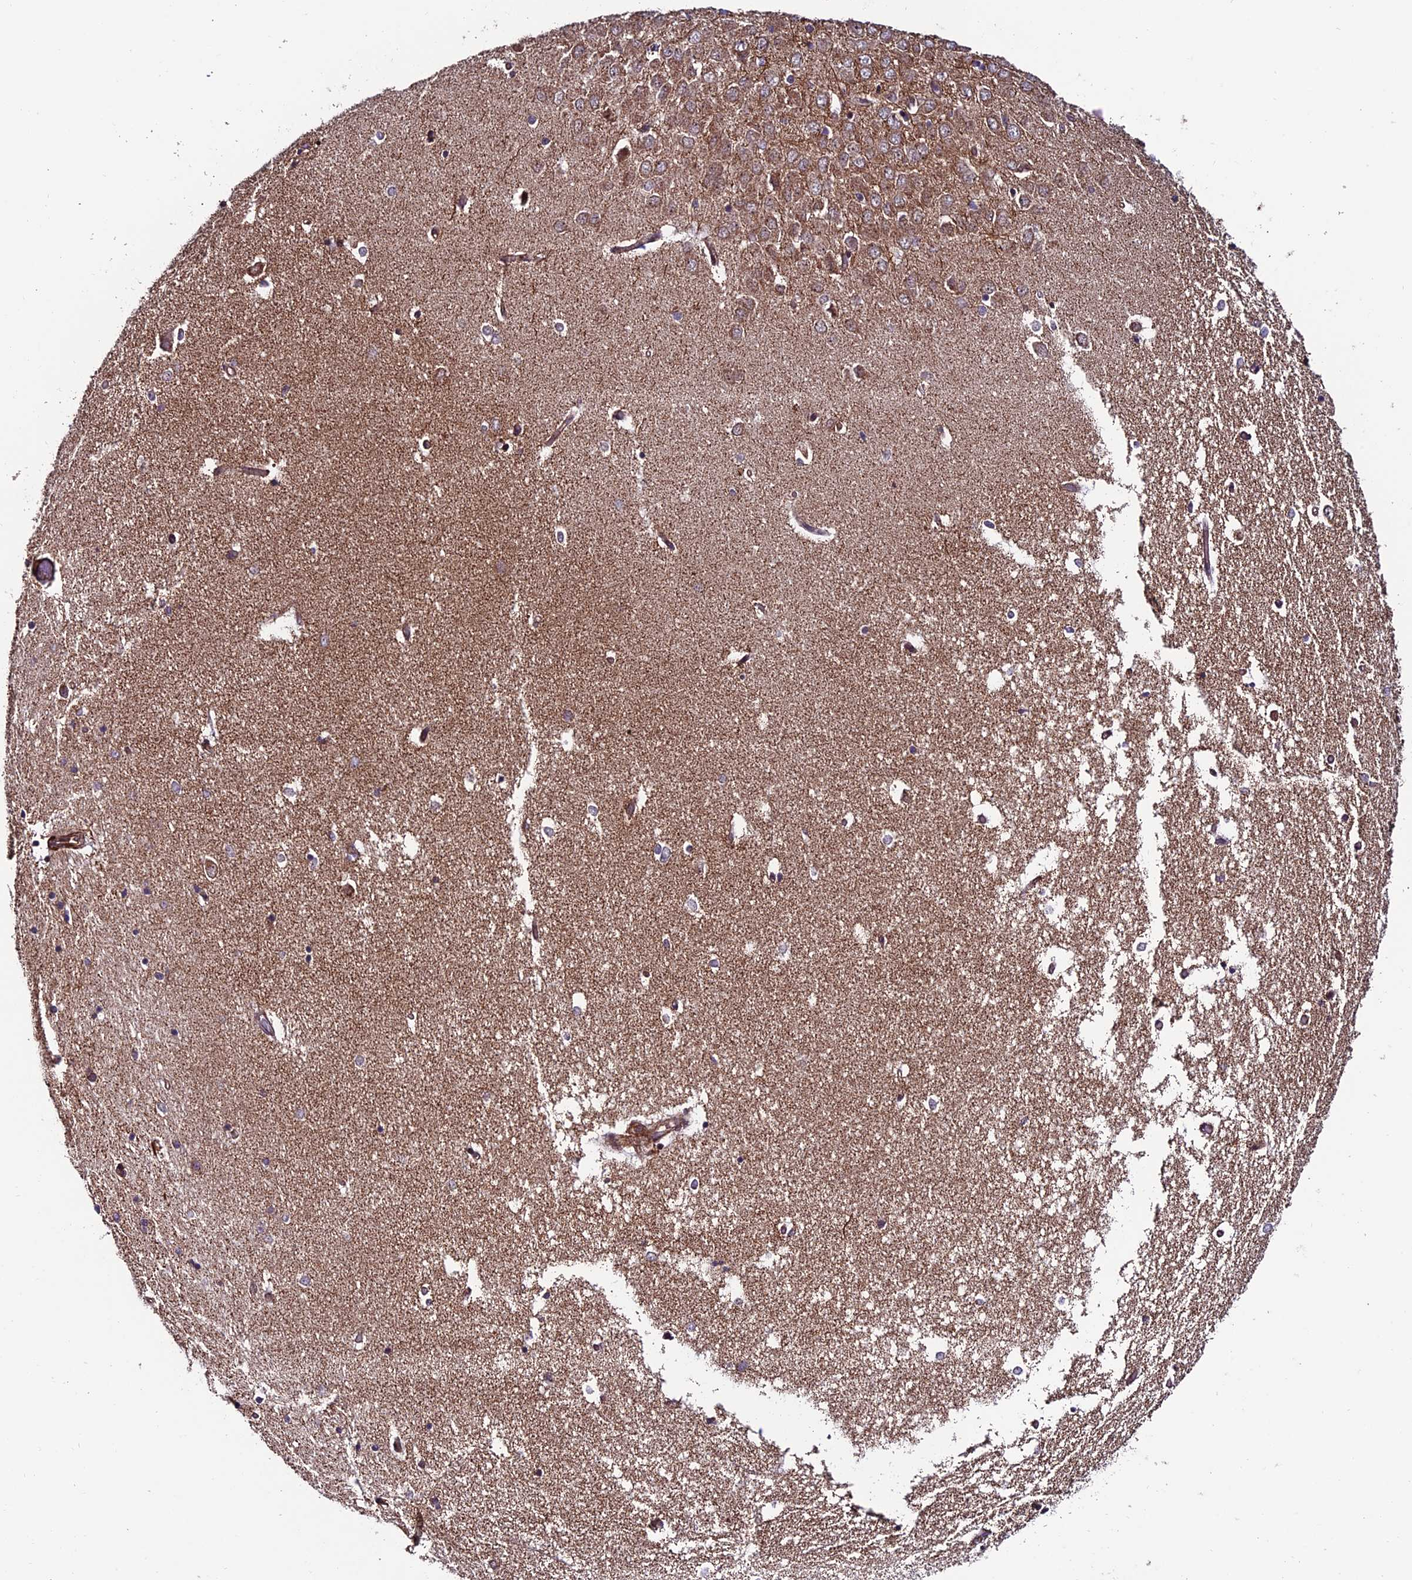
{"staining": {"intensity": "negative", "quantity": "none", "location": "none"}, "tissue": "hippocampus", "cell_type": "Glial cells", "image_type": "normal", "snomed": [{"axis": "morphology", "description": "Normal tissue, NOS"}, {"axis": "topography", "description": "Hippocampus"}], "caption": "This is a photomicrograph of immunohistochemistry (IHC) staining of unremarkable hippocampus, which shows no expression in glial cells. (Stains: DAB immunohistochemistry (IHC) with hematoxylin counter stain, Microscopy: brightfield microscopy at high magnification).", "gene": "TNIP3", "patient": {"sex": "male", "age": 45}}